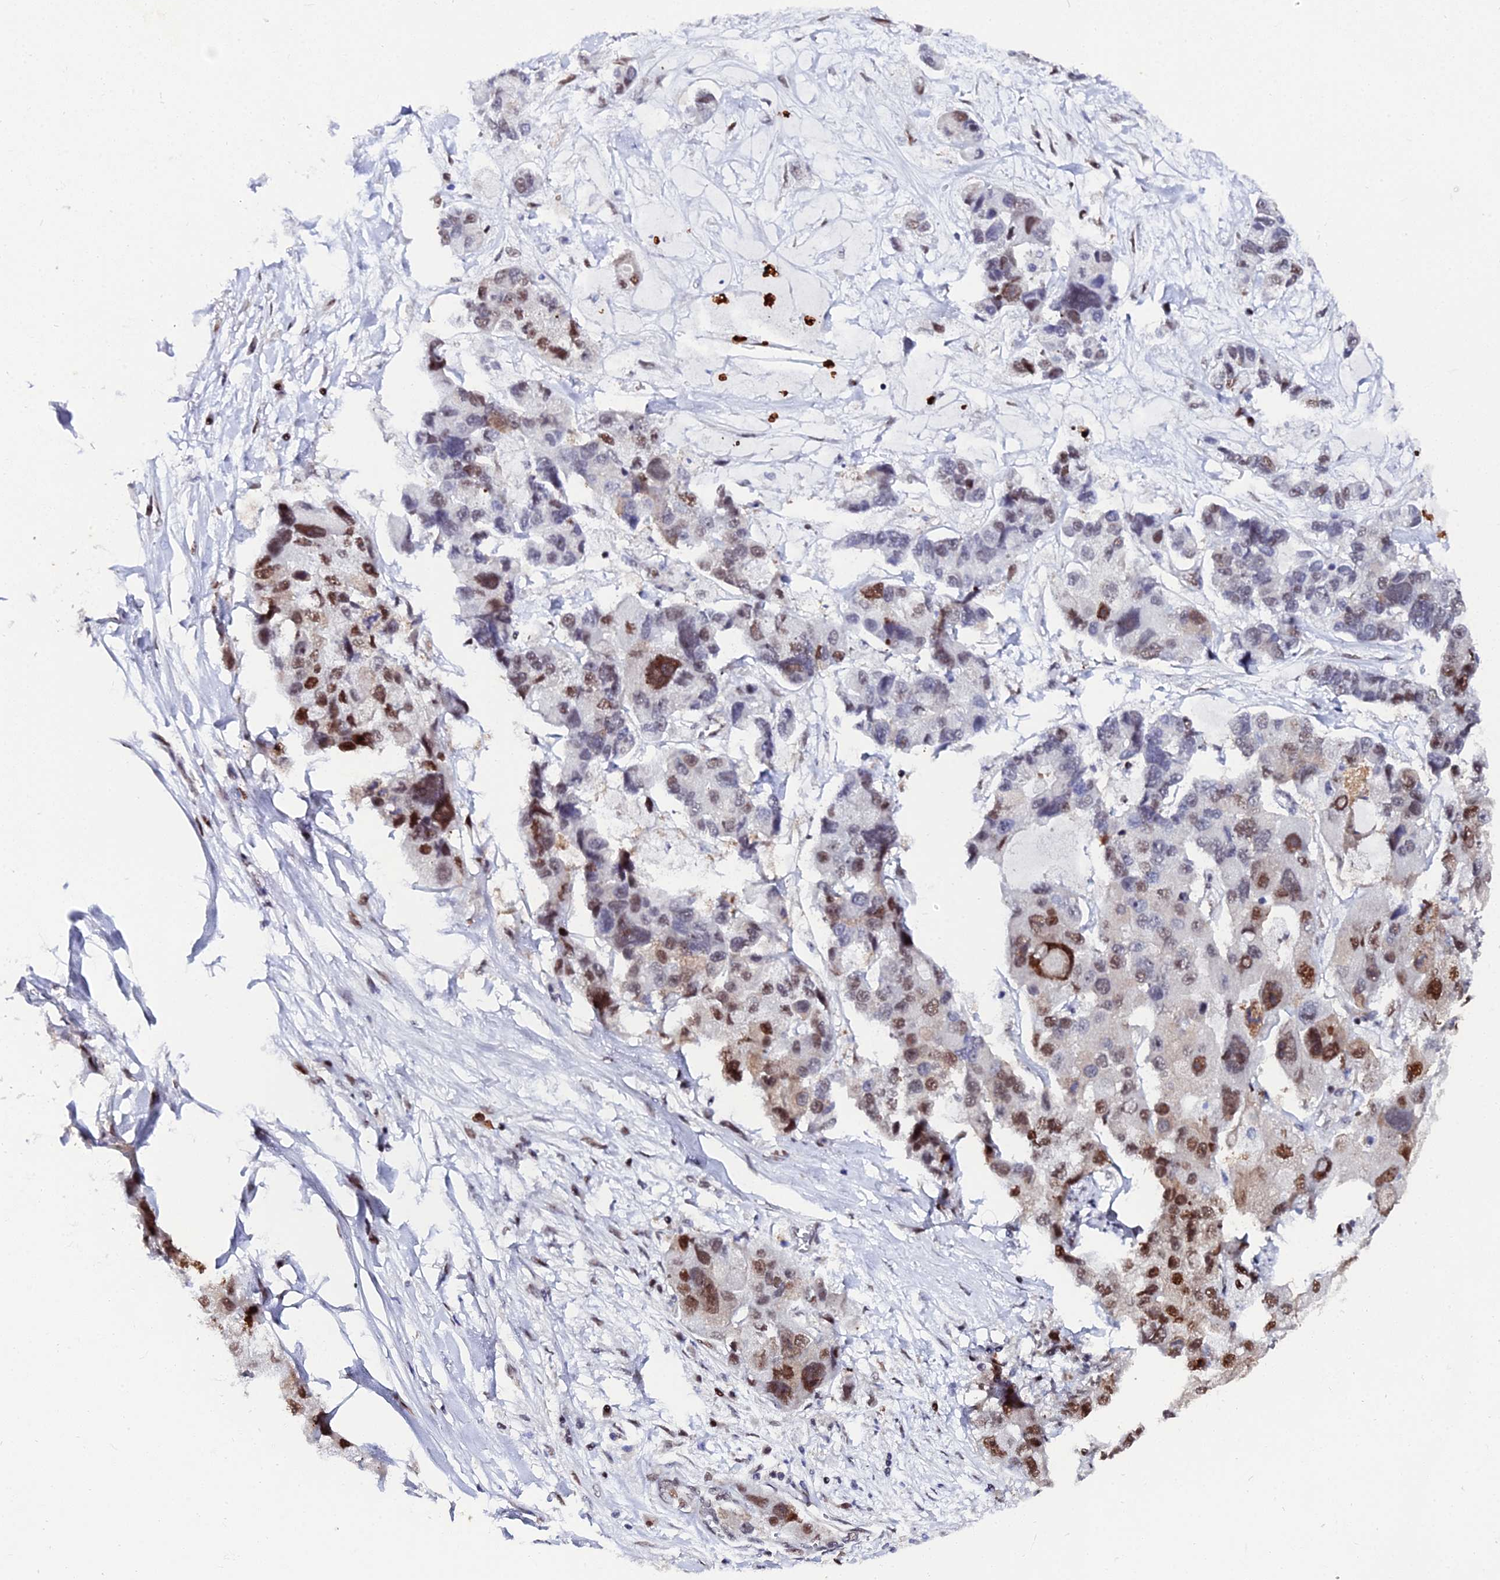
{"staining": {"intensity": "strong", "quantity": "25%-75%", "location": "nuclear"}, "tissue": "lung cancer", "cell_type": "Tumor cells", "image_type": "cancer", "snomed": [{"axis": "morphology", "description": "Adenocarcinoma, NOS"}, {"axis": "topography", "description": "Lung"}], "caption": "Human adenocarcinoma (lung) stained with a brown dye displays strong nuclear positive positivity in approximately 25%-75% of tumor cells.", "gene": "TIFA", "patient": {"sex": "female", "age": 54}}